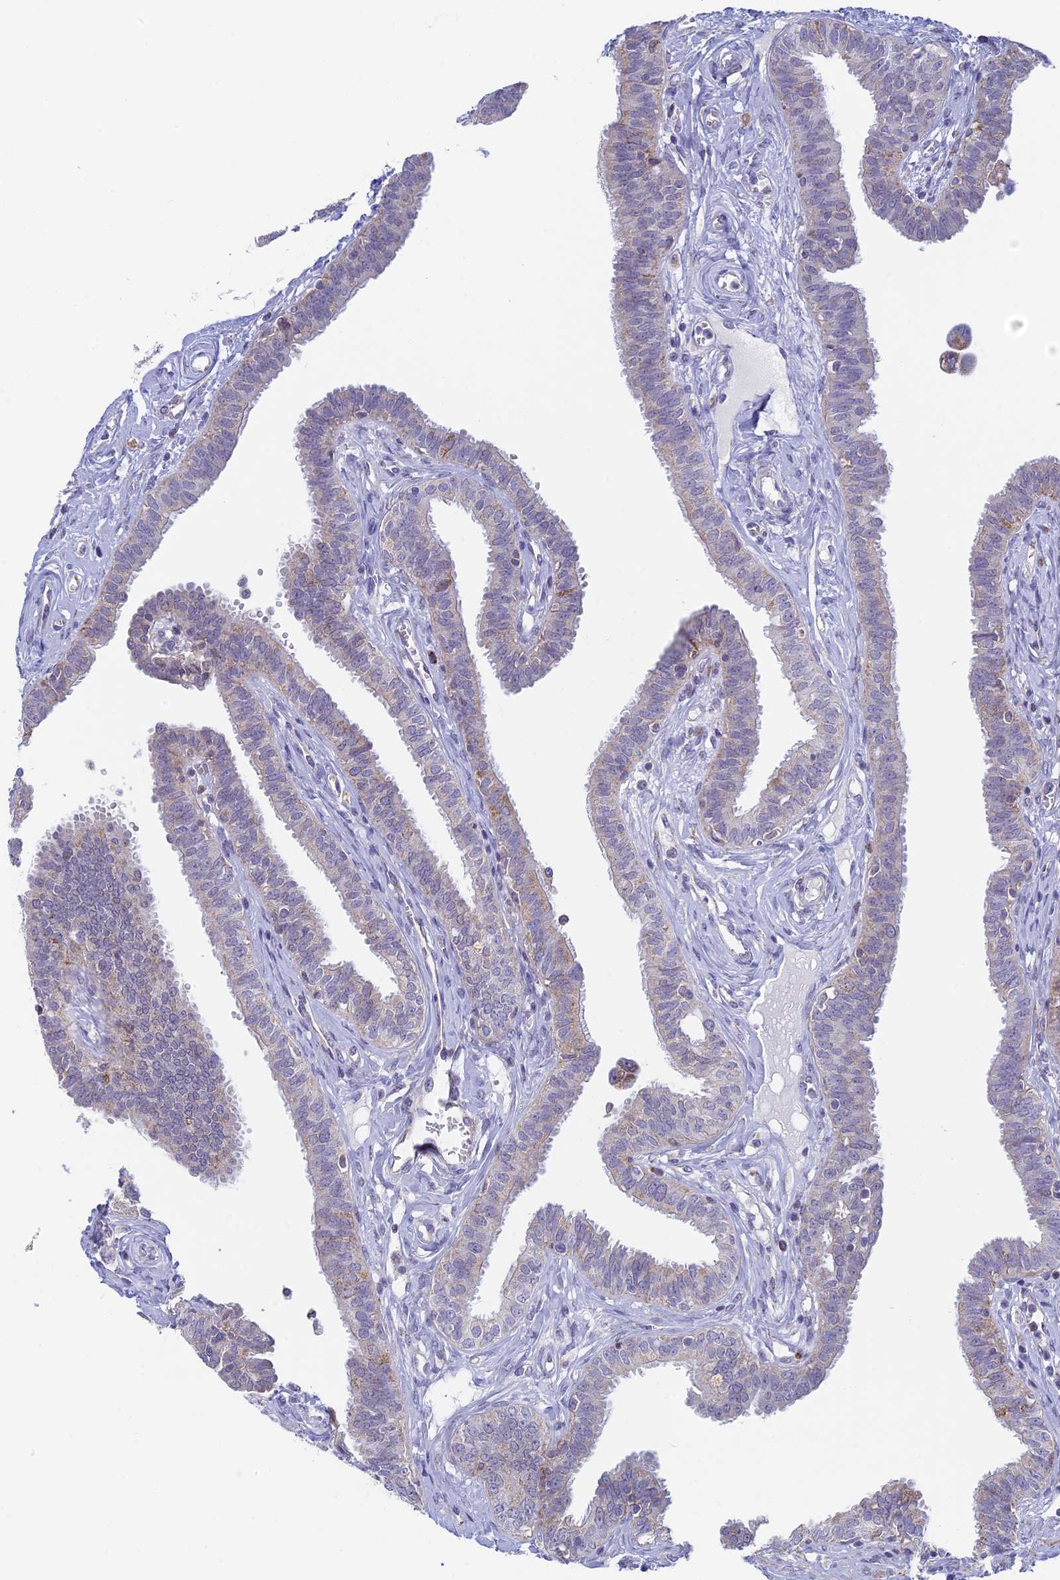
{"staining": {"intensity": "moderate", "quantity": "25%-75%", "location": "cytoplasmic/membranous"}, "tissue": "fallopian tube", "cell_type": "Glandular cells", "image_type": "normal", "snomed": [{"axis": "morphology", "description": "Normal tissue, NOS"}, {"axis": "morphology", "description": "Carcinoma, NOS"}, {"axis": "topography", "description": "Fallopian tube"}, {"axis": "topography", "description": "Ovary"}], "caption": "A brown stain labels moderate cytoplasmic/membranous expression of a protein in glandular cells of benign fallopian tube. The protein is stained brown, and the nuclei are stained in blue (DAB (3,3'-diaminobenzidine) IHC with brightfield microscopy, high magnification).", "gene": "REXO5", "patient": {"sex": "female", "age": 59}}